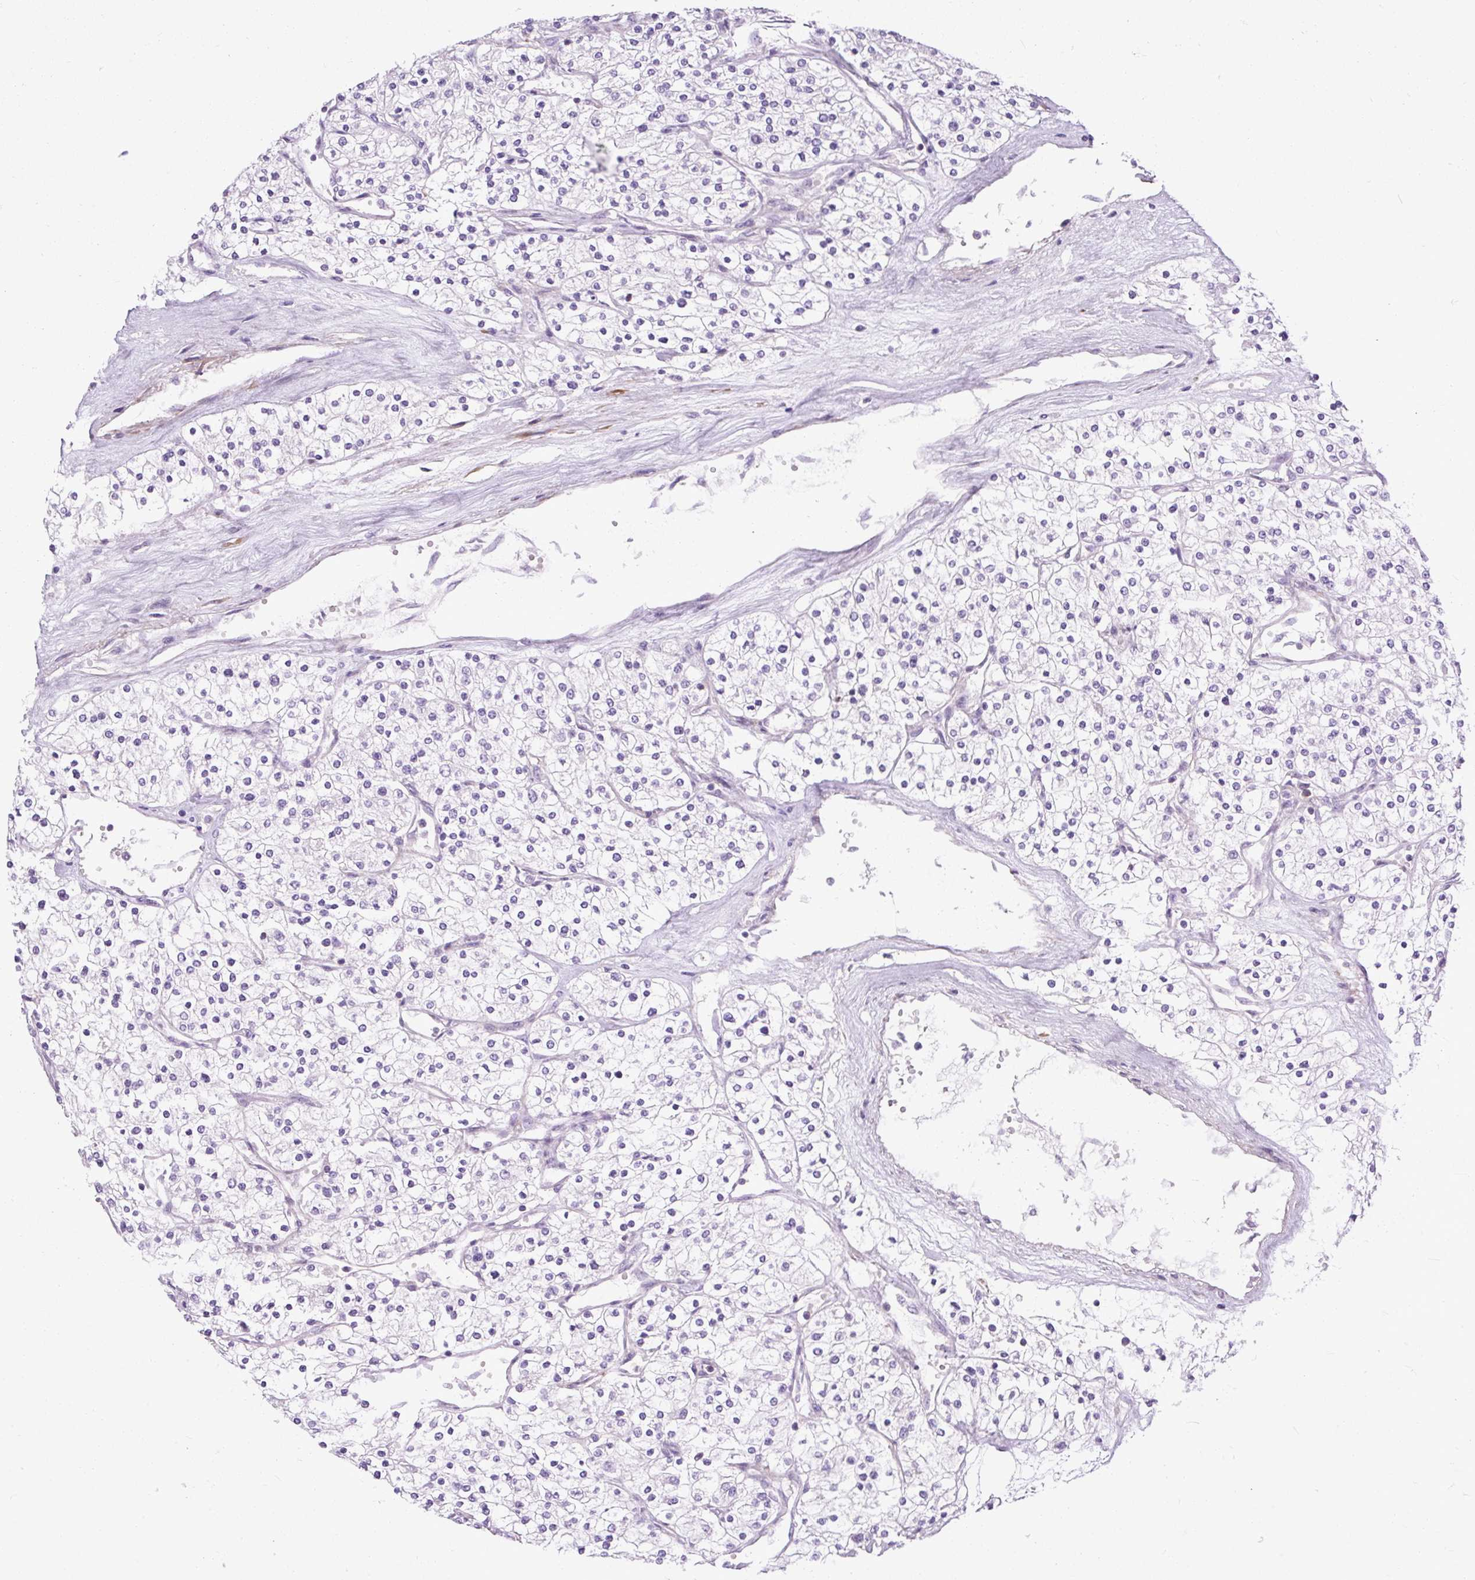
{"staining": {"intensity": "negative", "quantity": "none", "location": "none"}, "tissue": "renal cancer", "cell_type": "Tumor cells", "image_type": "cancer", "snomed": [{"axis": "morphology", "description": "Adenocarcinoma, NOS"}, {"axis": "topography", "description": "Kidney"}], "caption": "A micrograph of renal cancer (adenocarcinoma) stained for a protein shows no brown staining in tumor cells. (Stains: DAB (3,3'-diaminobenzidine) immunohistochemistry with hematoxylin counter stain, Microscopy: brightfield microscopy at high magnification).", "gene": "ZNF197", "patient": {"sex": "male", "age": 80}}